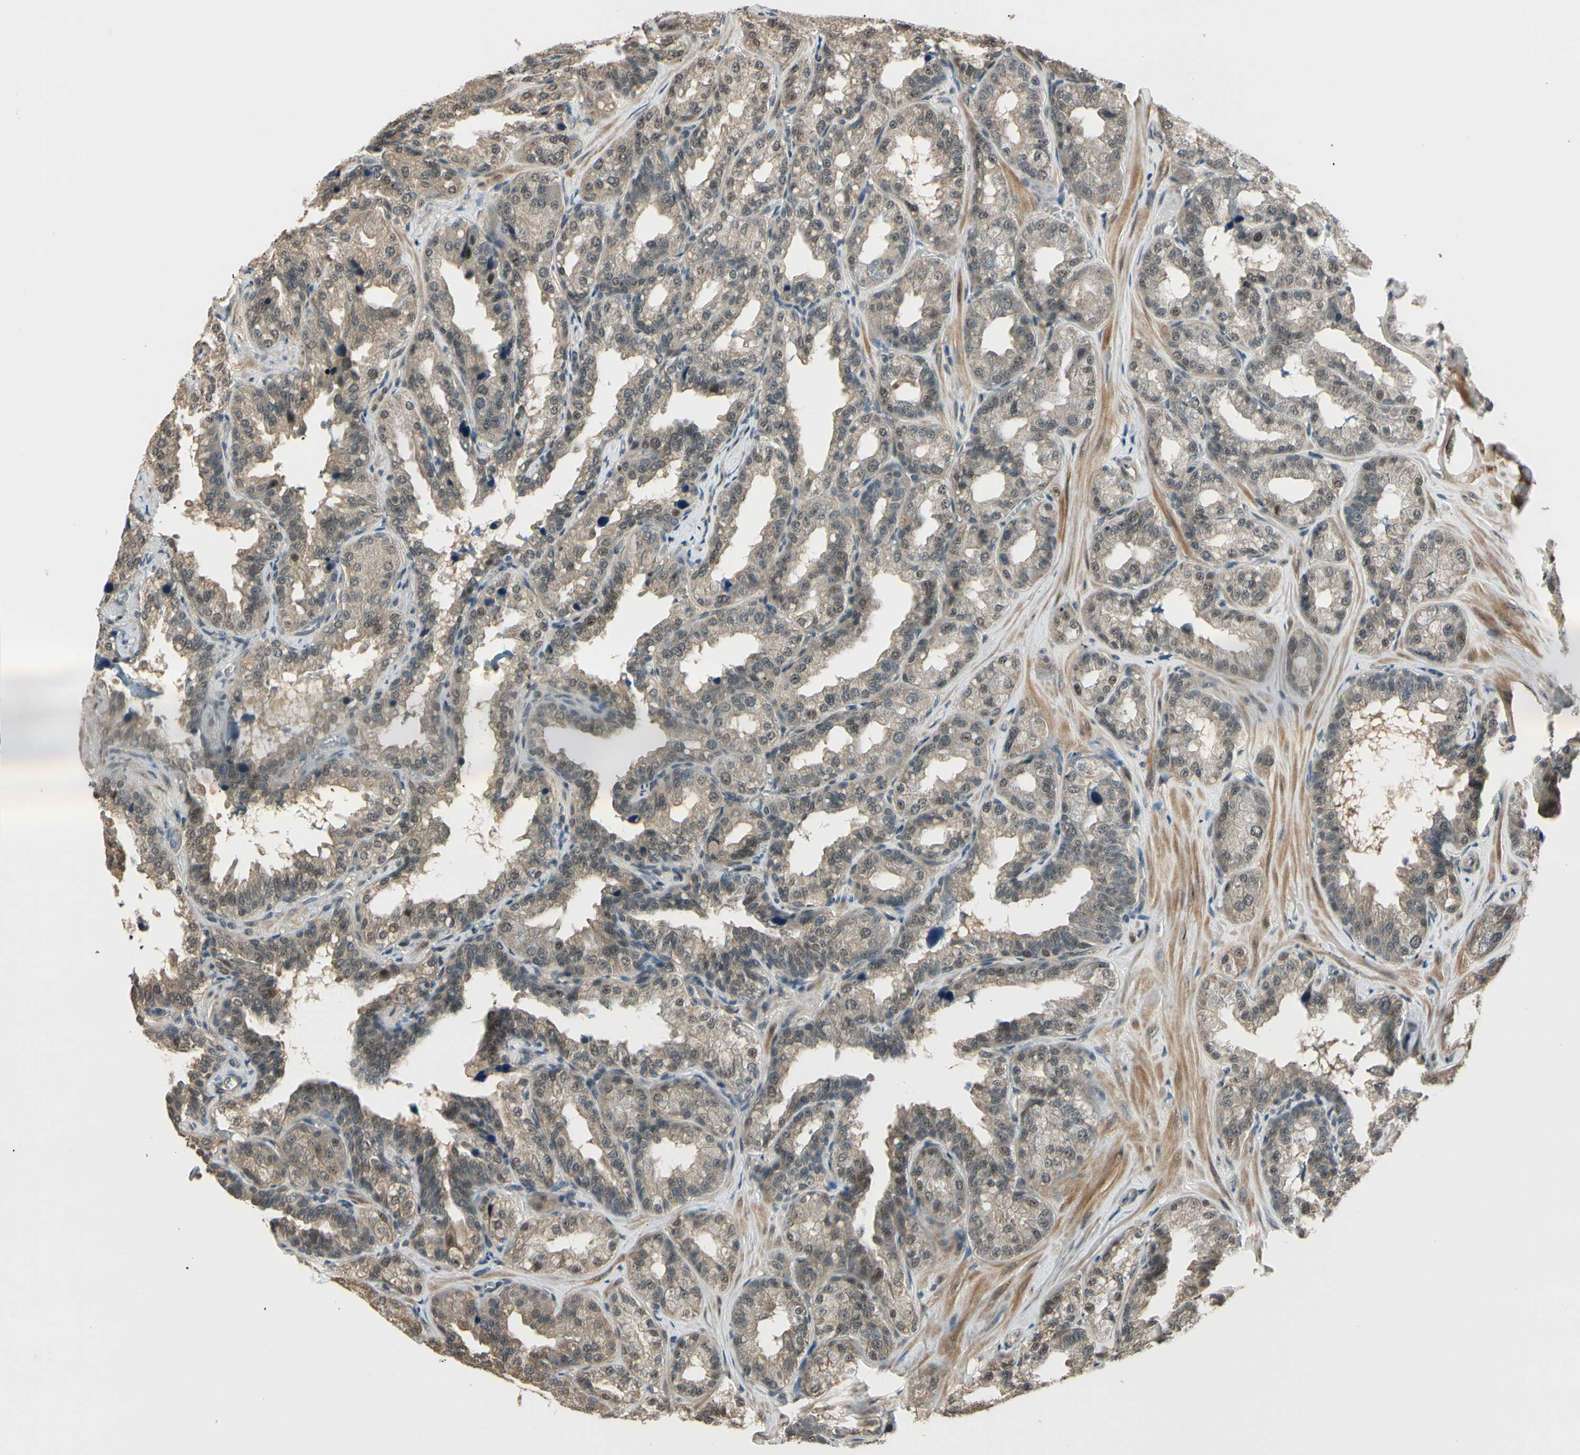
{"staining": {"intensity": "moderate", "quantity": ">75%", "location": "cytoplasmic/membranous"}, "tissue": "seminal vesicle", "cell_type": "Glandular cells", "image_type": "normal", "snomed": [{"axis": "morphology", "description": "Normal tissue, NOS"}, {"axis": "topography", "description": "Prostate"}, {"axis": "topography", "description": "Seminal veicle"}], "caption": "A brown stain shows moderate cytoplasmic/membranous positivity of a protein in glandular cells of unremarkable seminal vesicle. (DAB IHC, brown staining for protein, blue staining for nuclei).", "gene": "MCPH1", "patient": {"sex": "male", "age": 51}}